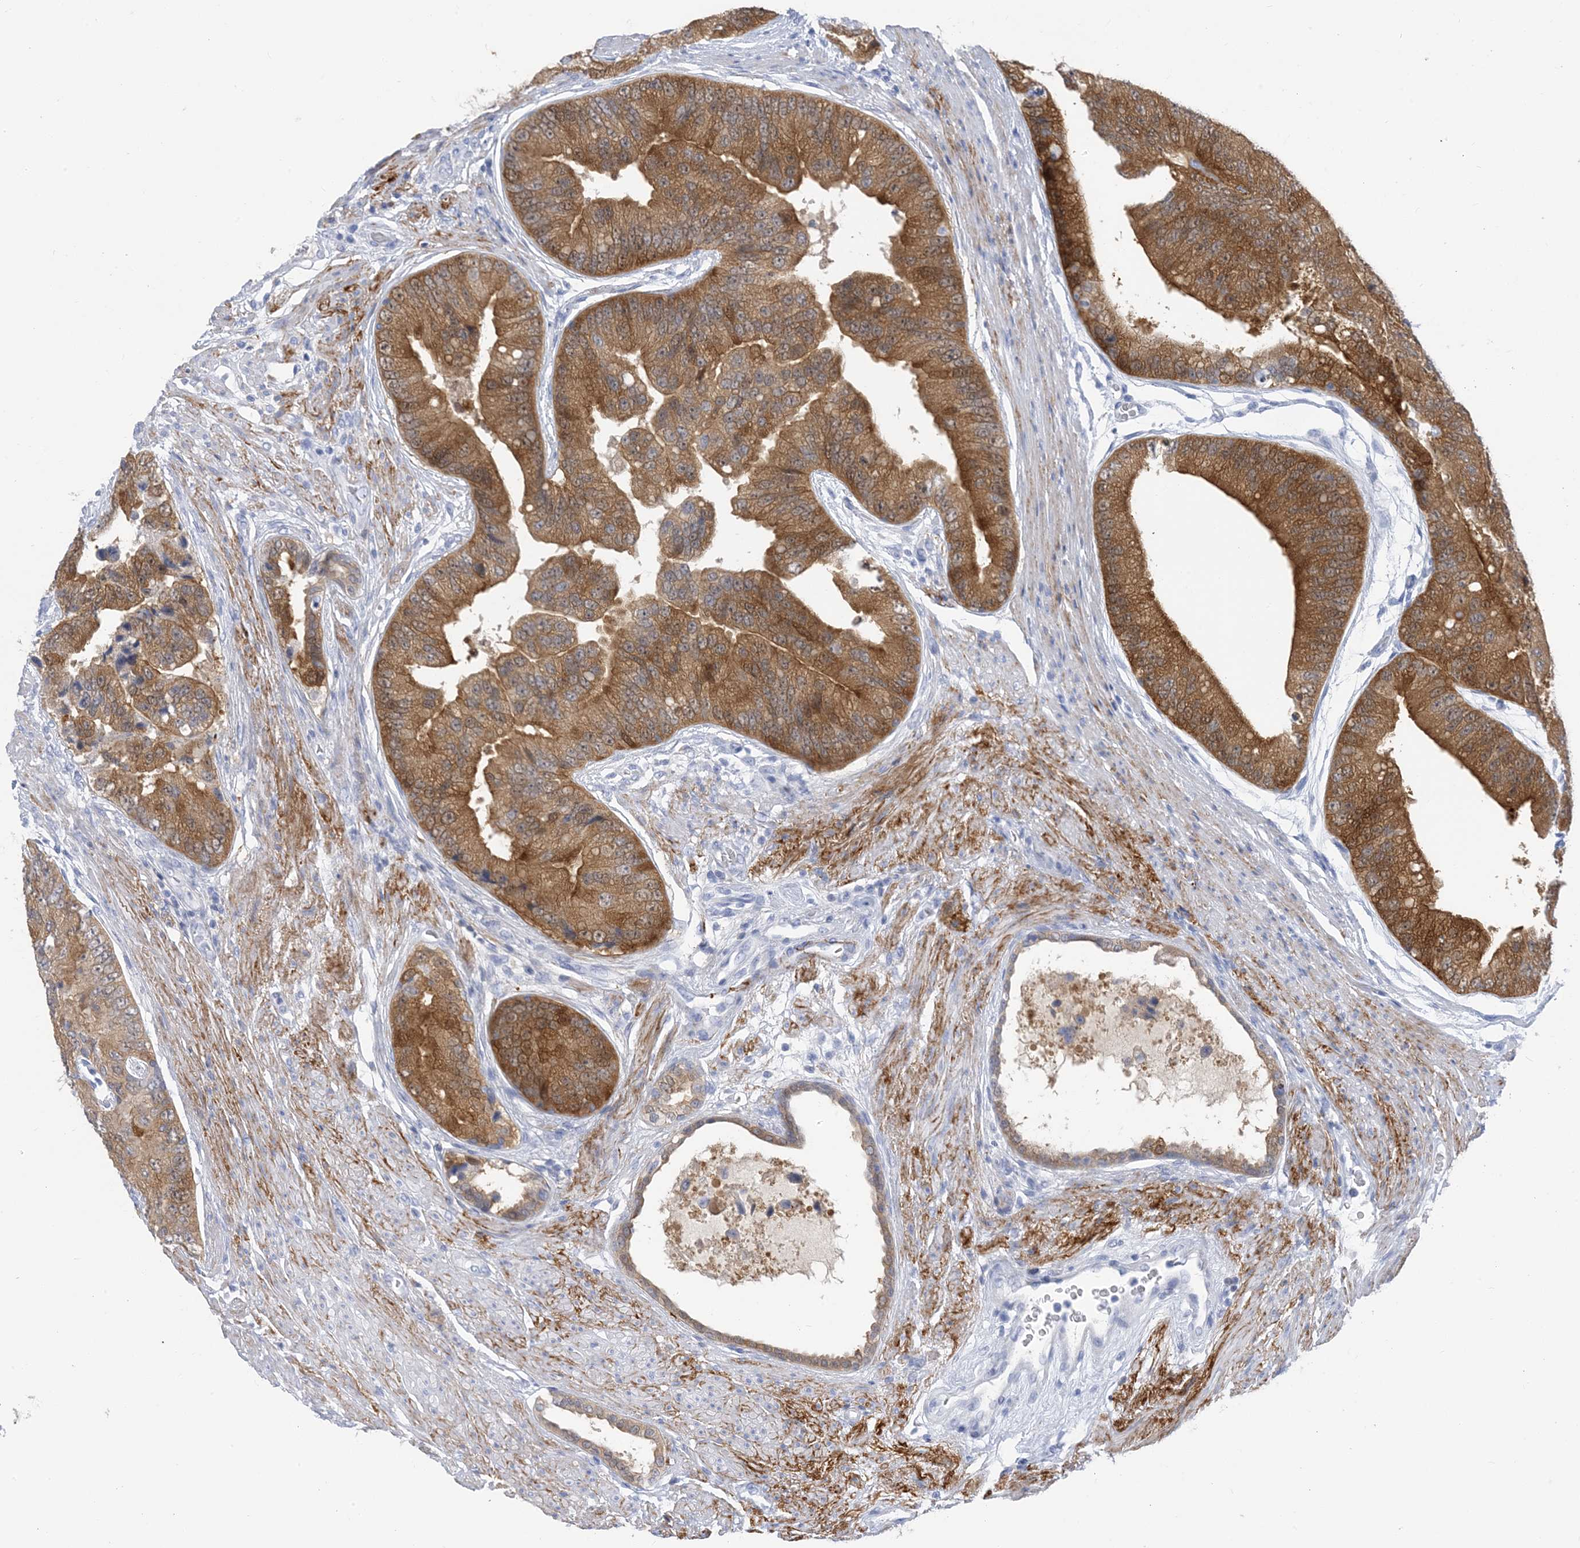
{"staining": {"intensity": "moderate", "quantity": ">75%", "location": "cytoplasmic/membranous"}, "tissue": "prostate cancer", "cell_type": "Tumor cells", "image_type": "cancer", "snomed": [{"axis": "morphology", "description": "Adenocarcinoma, High grade"}, {"axis": "topography", "description": "Prostate"}], "caption": "This histopathology image exhibits high-grade adenocarcinoma (prostate) stained with IHC to label a protein in brown. The cytoplasmic/membranous of tumor cells show moderate positivity for the protein. Nuclei are counter-stained blue.", "gene": "SH3YL1", "patient": {"sex": "male", "age": 70}}